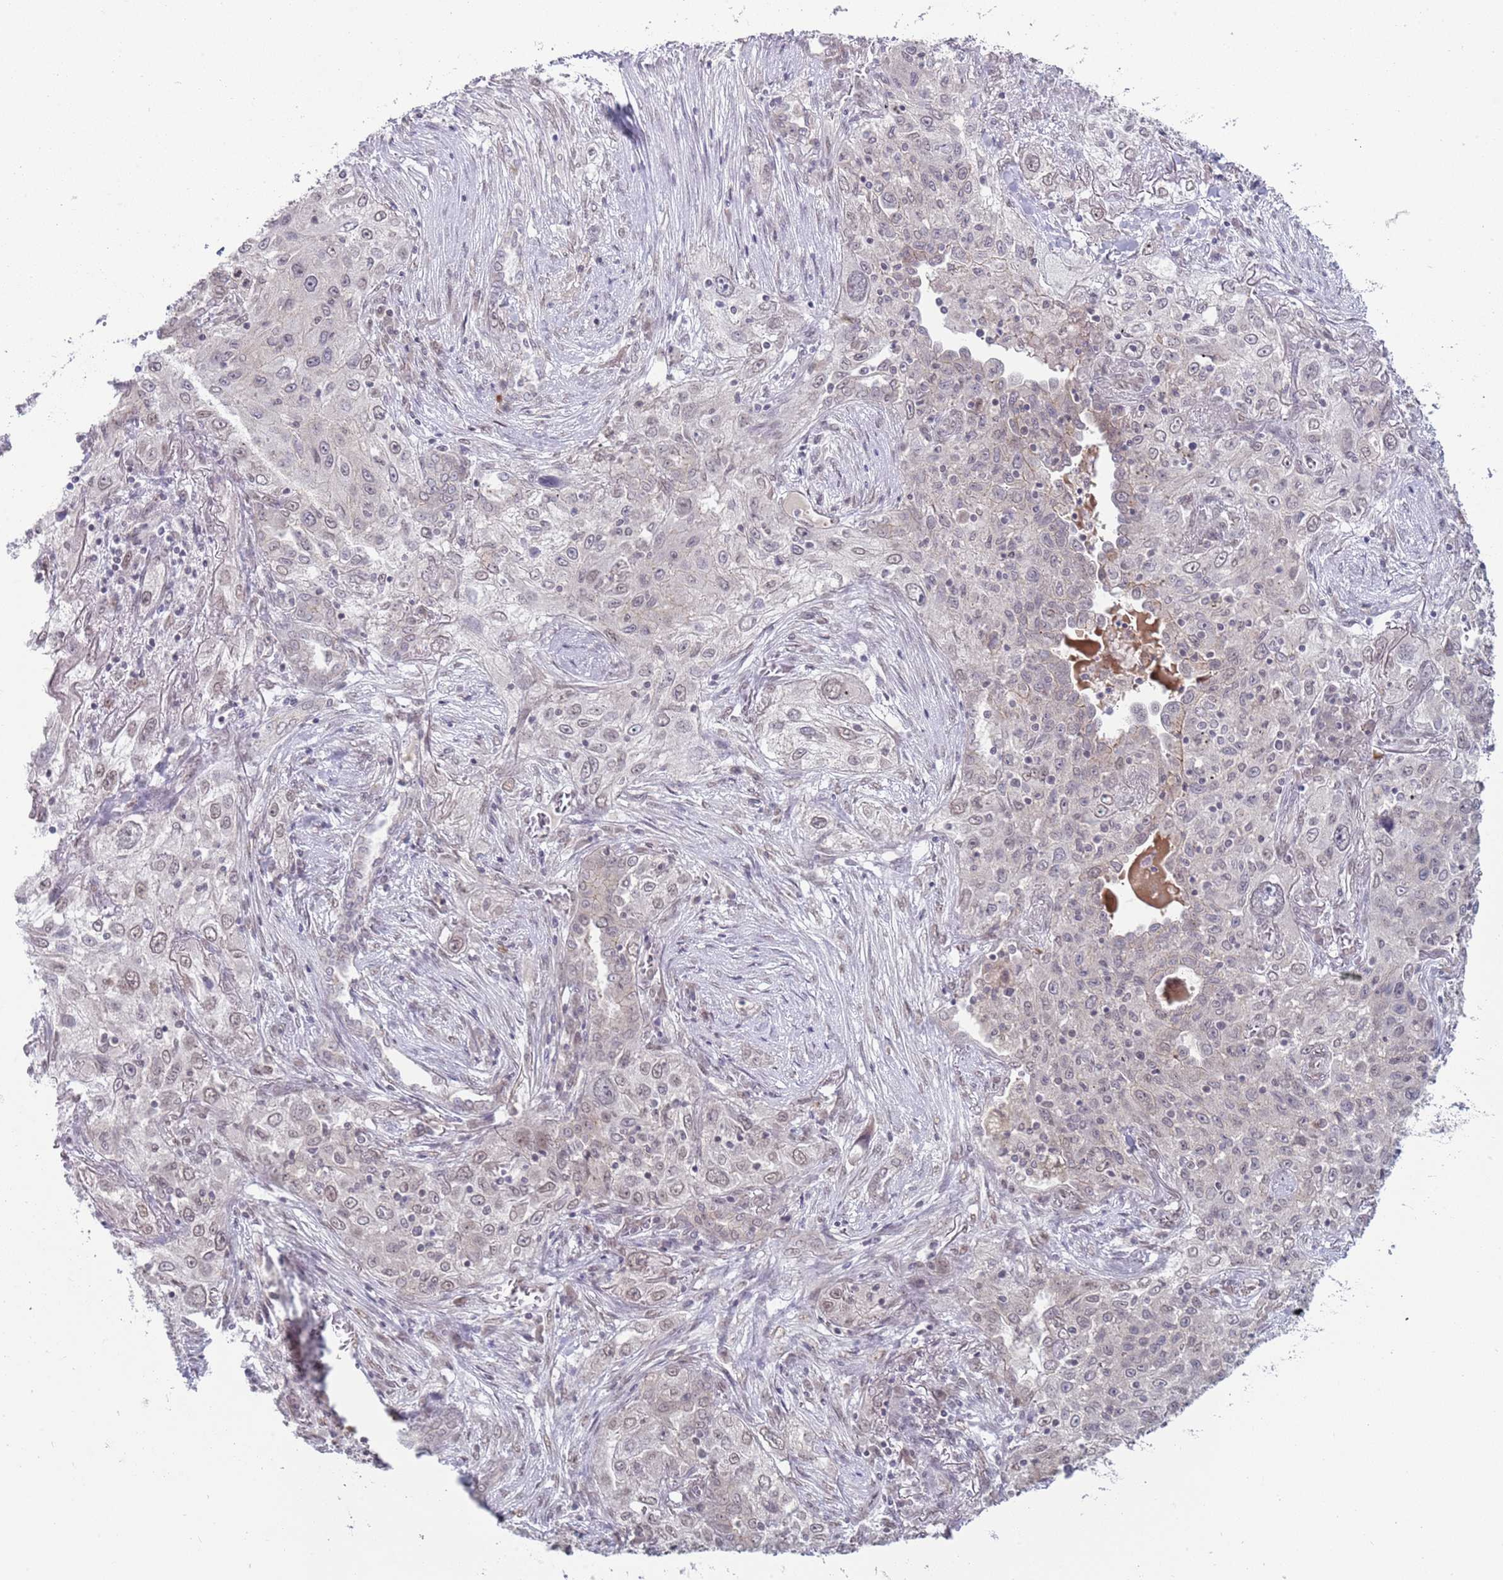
{"staining": {"intensity": "negative", "quantity": "none", "location": "none"}, "tissue": "lung cancer", "cell_type": "Tumor cells", "image_type": "cancer", "snomed": [{"axis": "morphology", "description": "Squamous cell carcinoma, NOS"}, {"axis": "topography", "description": "Lung"}], "caption": "IHC of human squamous cell carcinoma (lung) shows no positivity in tumor cells.", "gene": "TM2D1", "patient": {"sex": "female", "age": 69}}